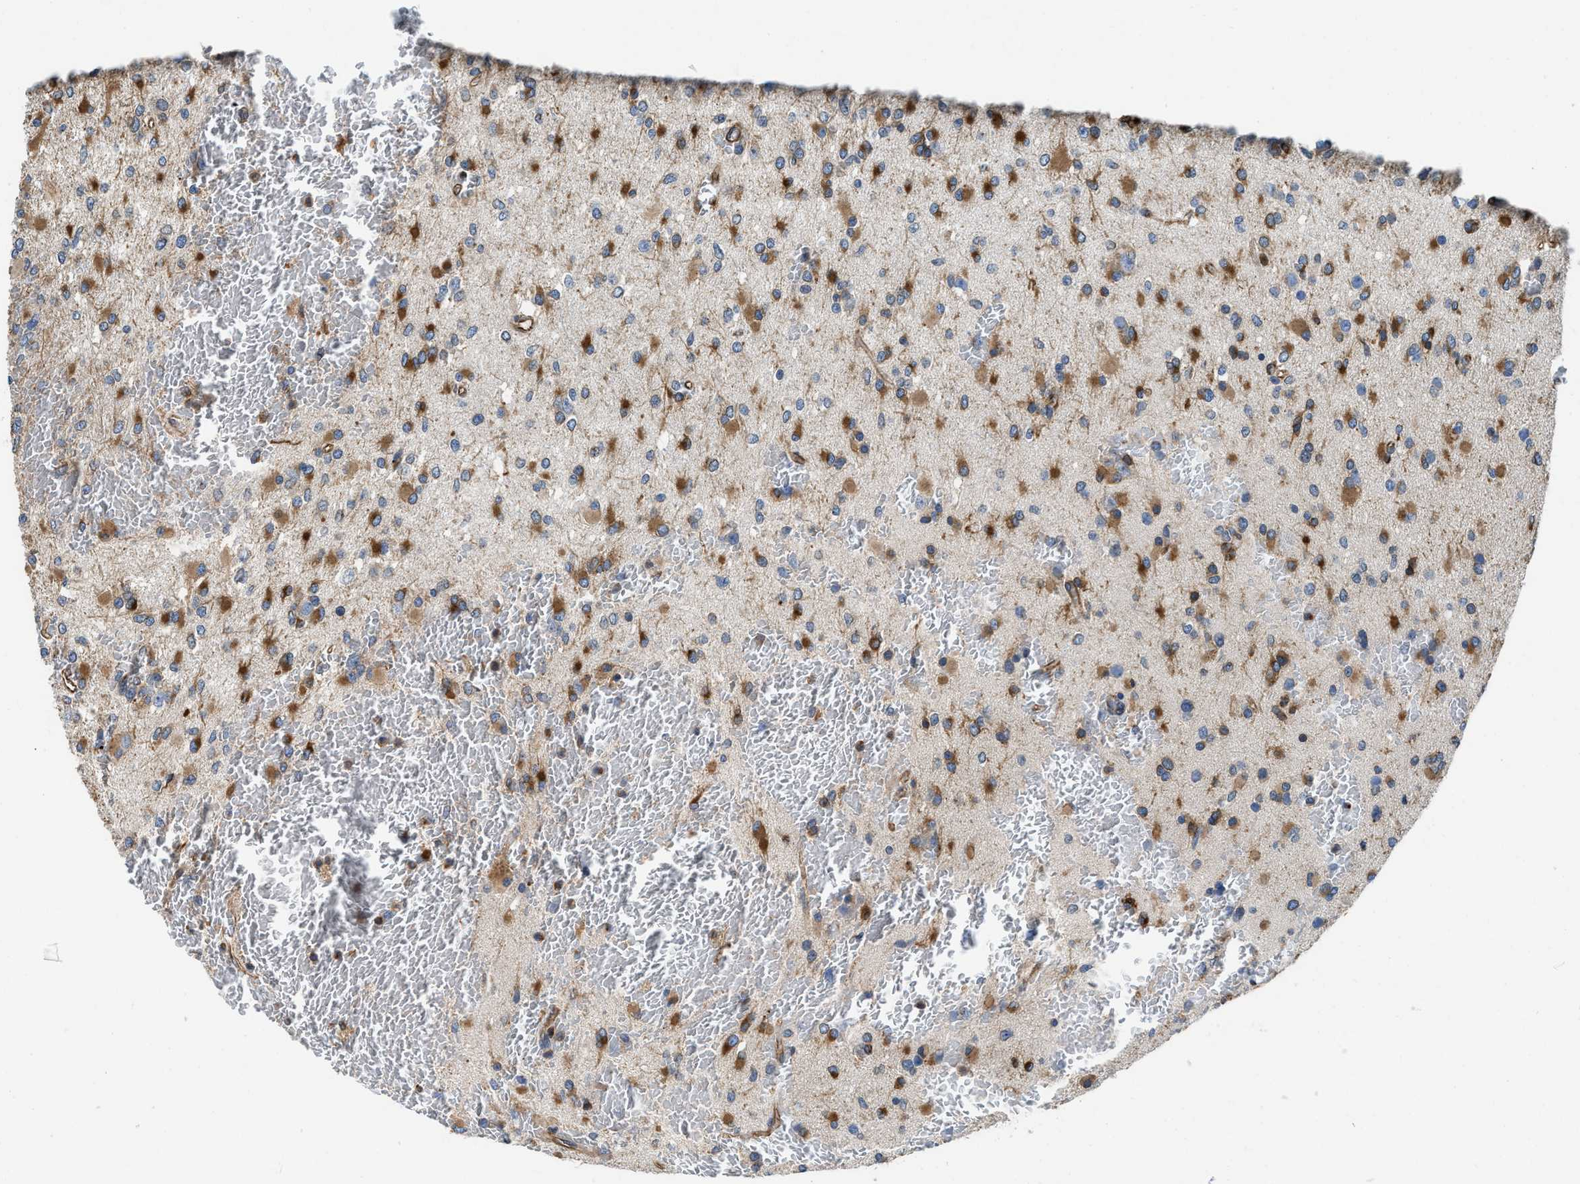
{"staining": {"intensity": "moderate", "quantity": ">75%", "location": "cytoplasmic/membranous"}, "tissue": "glioma", "cell_type": "Tumor cells", "image_type": "cancer", "snomed": [{"axis": "morphology", "description": "Glioma, malignant, Low grade"}, {"axis": "topography", "description": "Brain"}], "caption": "A photomicrograph of human glioma stained for a protein demonstrates moderate cytoplasmic/membranous brown staining in tumor cells. Nuclei are stained in blue.", "gene": "HSD17B12", "patient": {"sex": "female", "age": 22}}